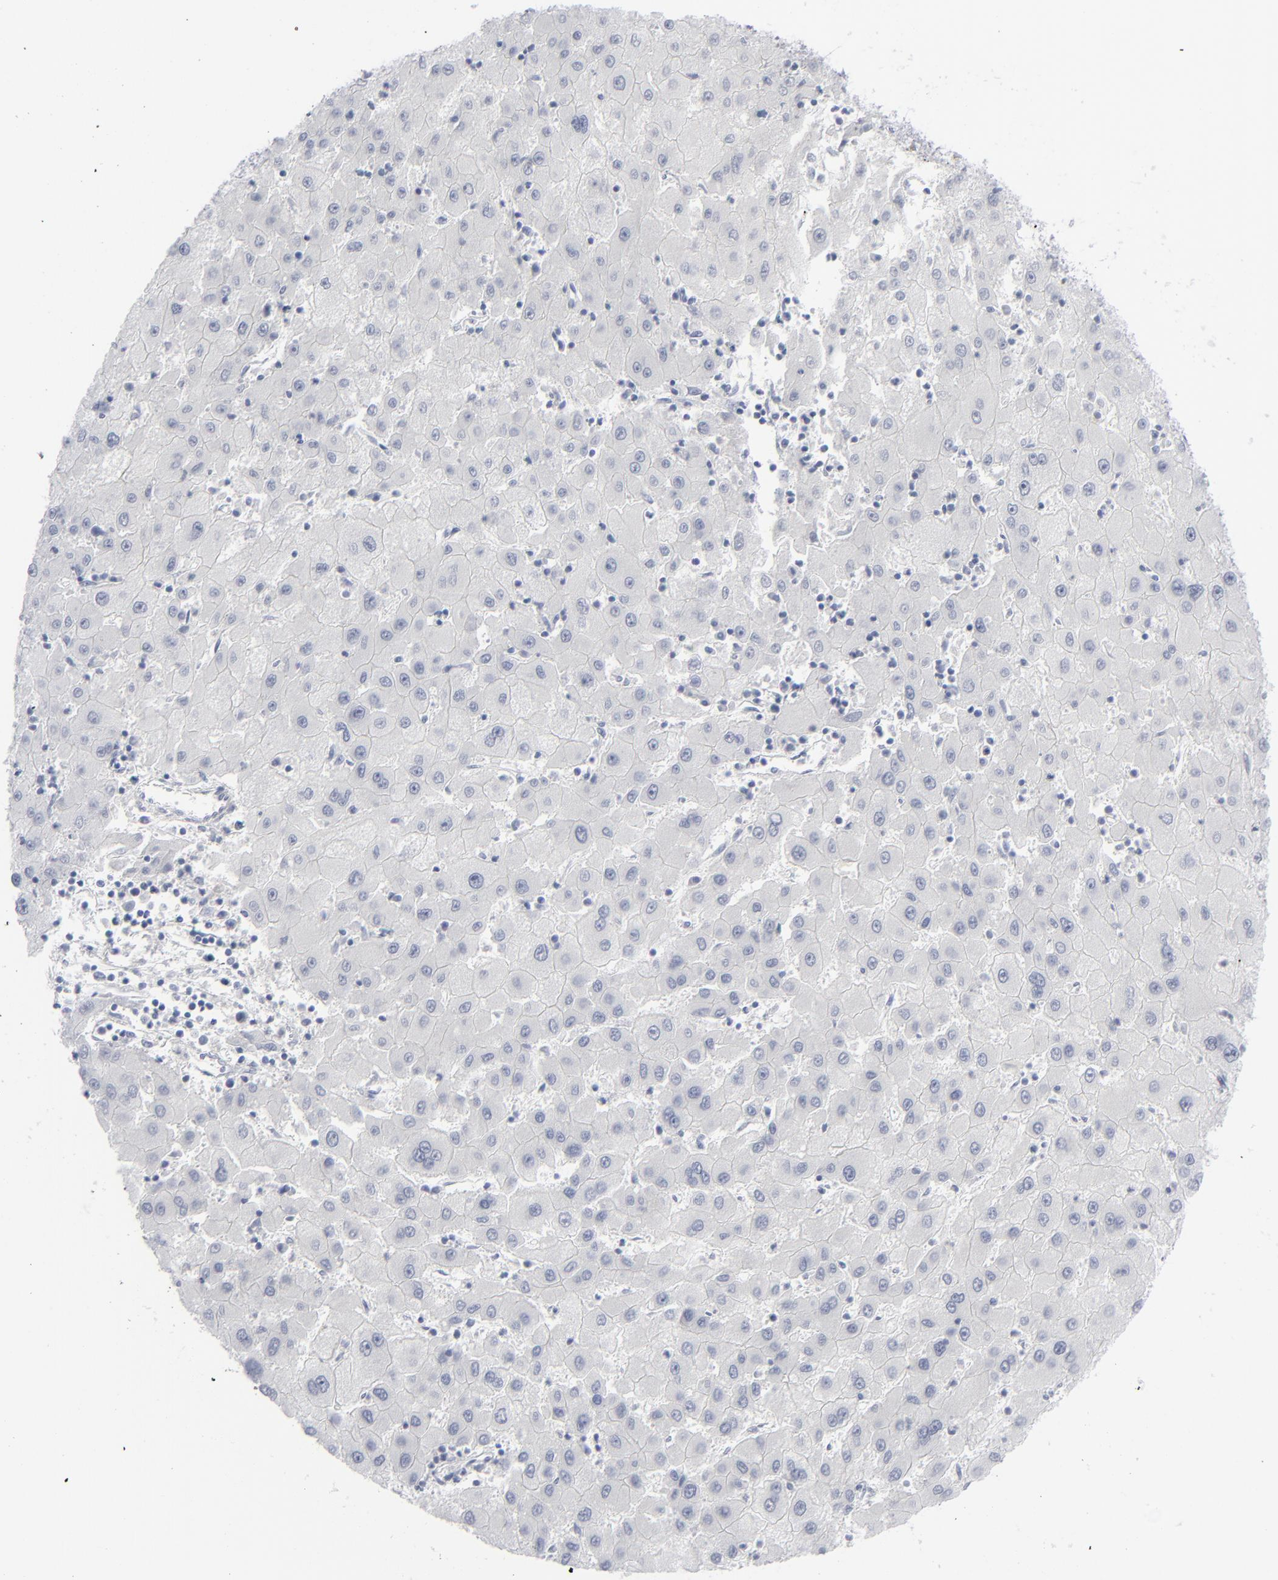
{"staining": {"intensity": "negative", "quantity": "none", "location": "none"}, "tissue": "liver cancer", "cell_type": "Tumor cells", "image_type": "cancer", "snomed": [{"axis": "morphology", "description": "Carcinoma, Hepatocellular, NOS"}, {"axis": "topography", "description": "Liver"}], "caption": "This photomicrograph is of liver cancer (hepatocellular carcinoma) stained with immunohistochemistry (IHC) to label a protein in brown with the nuclei are counter-stained blue. There is no positivity in tumor cells.", "gene": "MSLN", "patient": {"sex": "male", "age": 72}}